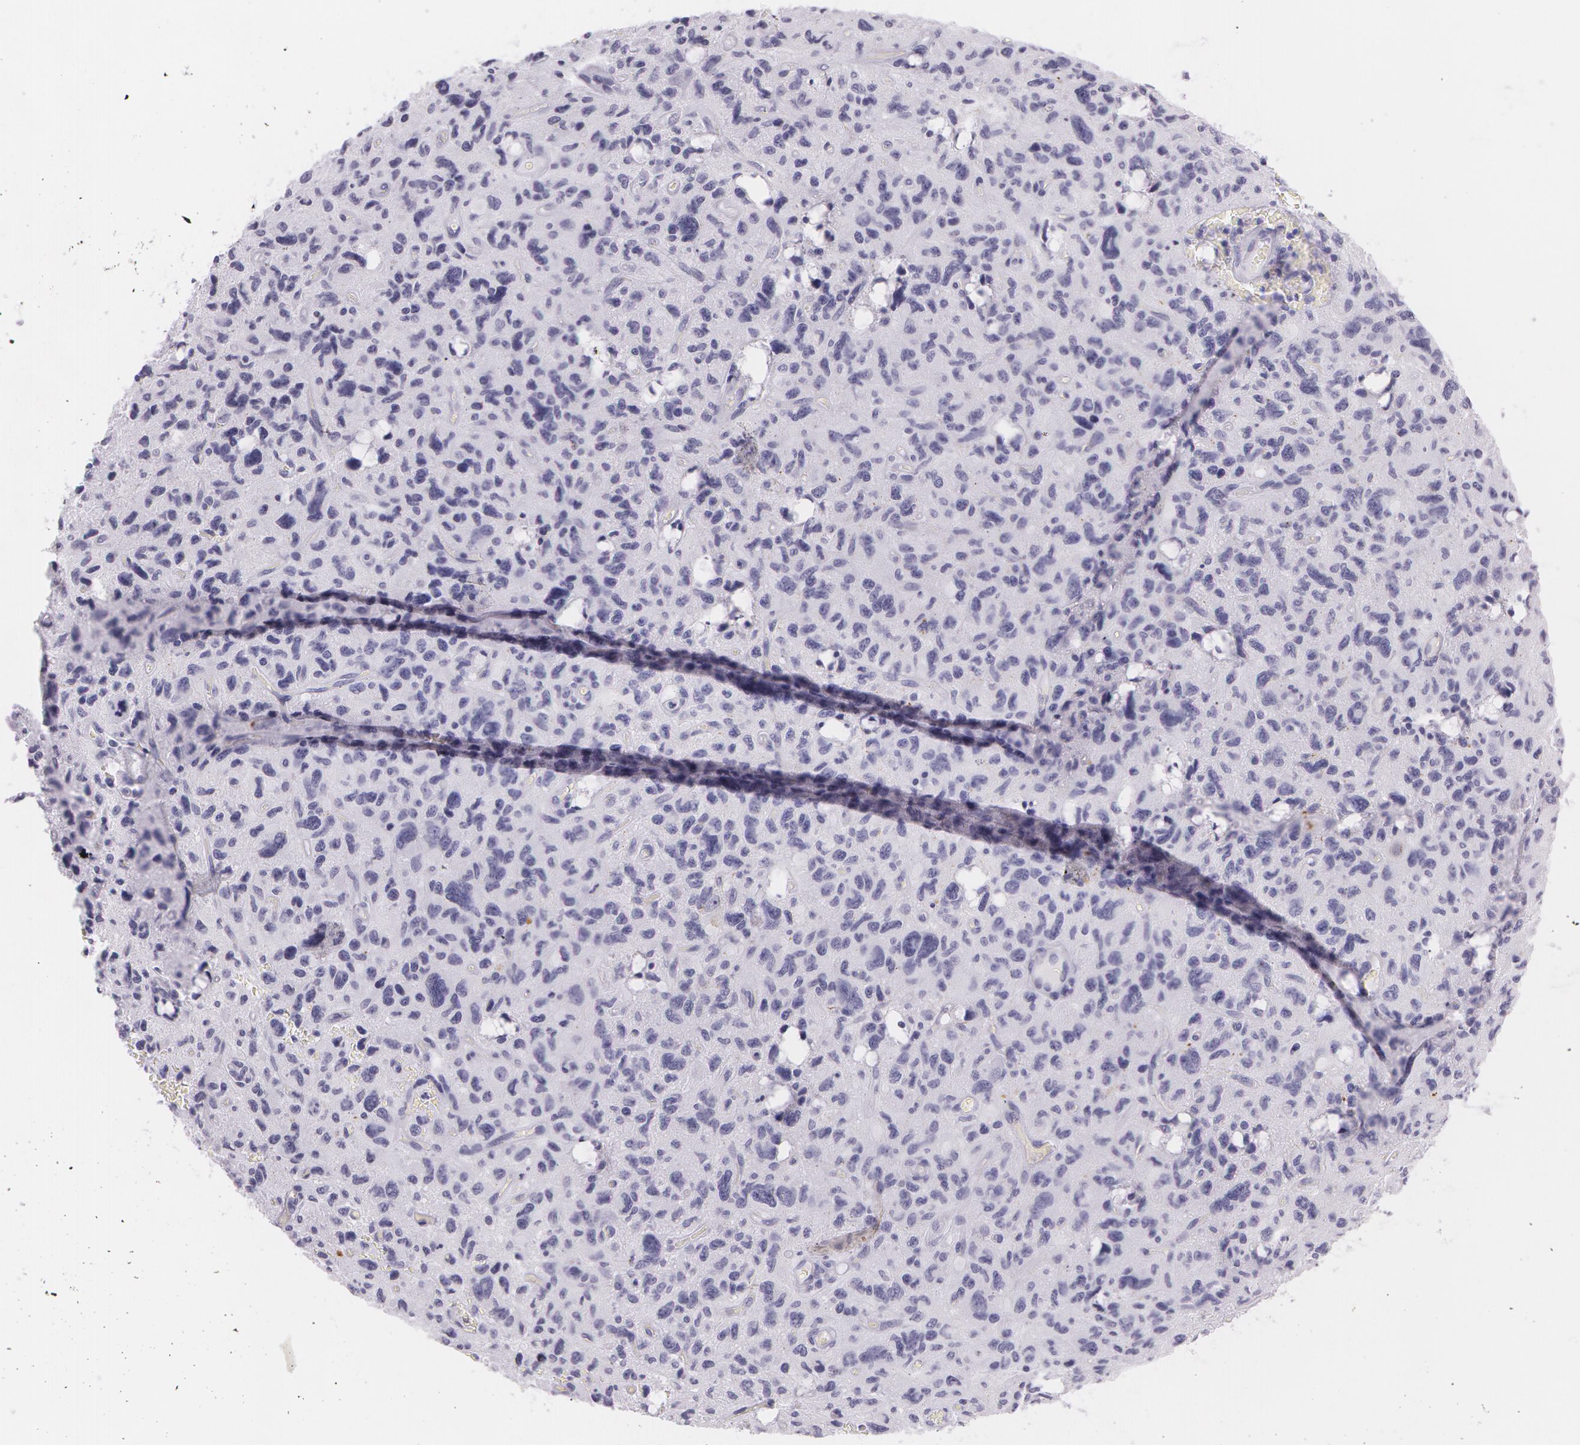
{"staining": {"intensity": "negative", "quantity": "none", "location": "none"}, "tissue": "glioma", "cell_type": "Tumor cells", "image_type": "cancer", "snomed": [{"axis": "morphology", "description": "Glioma, malignant, High grade"}, {"axis": "topography", "description": "Brain"}], "caption": "Immunohistochemical staining of human malignant glioma (high-grade) shows no significant expression in tumor cells.", "gene": "SNCG", "patient": {"sex": "female", "age": 60}}